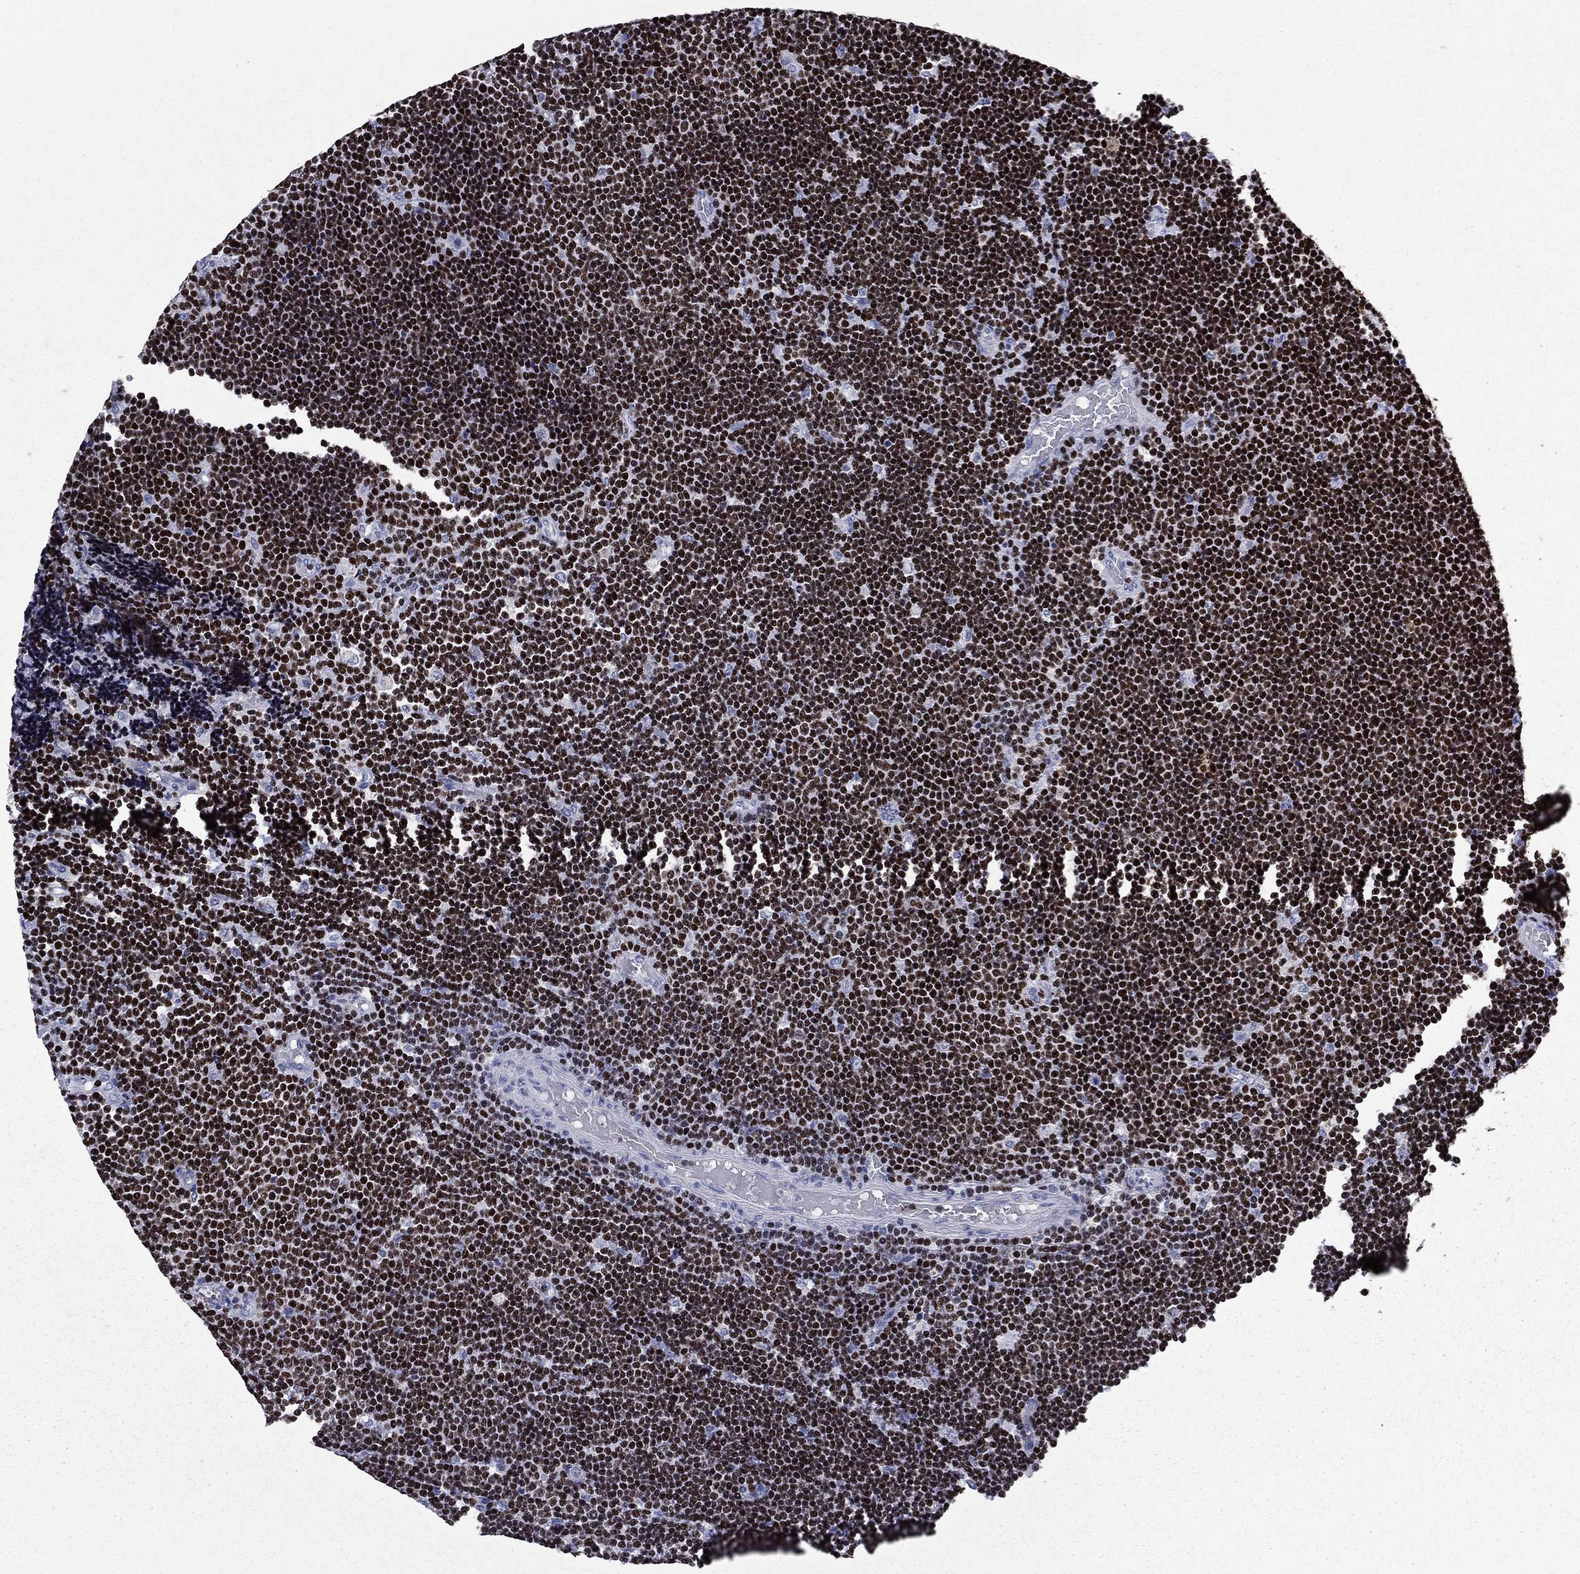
{"staining": {"intensity": "strong", "quantity": ">75%", "location": "nuclear"}, "tissue": "lymphoma", "cell_type": "Tumor cells", "image_type": "cancer", "snomed": [{"axis": "morphology", "description": "Malignant lymphoma, non-Hodgkin's type, Low grade"}, {"axis": "topography", "description": "Brain"}], "caption": "High-magnification brightfield microscopy of lymphoma stained with DAB (brown) and counterstained with hematoxylin (blue). tumor cells exhibit strong nuclear staining is identified in approximately>75% of cells.", "gene": "IKZF3", "patient": {"sex": "female", "age": 66}}